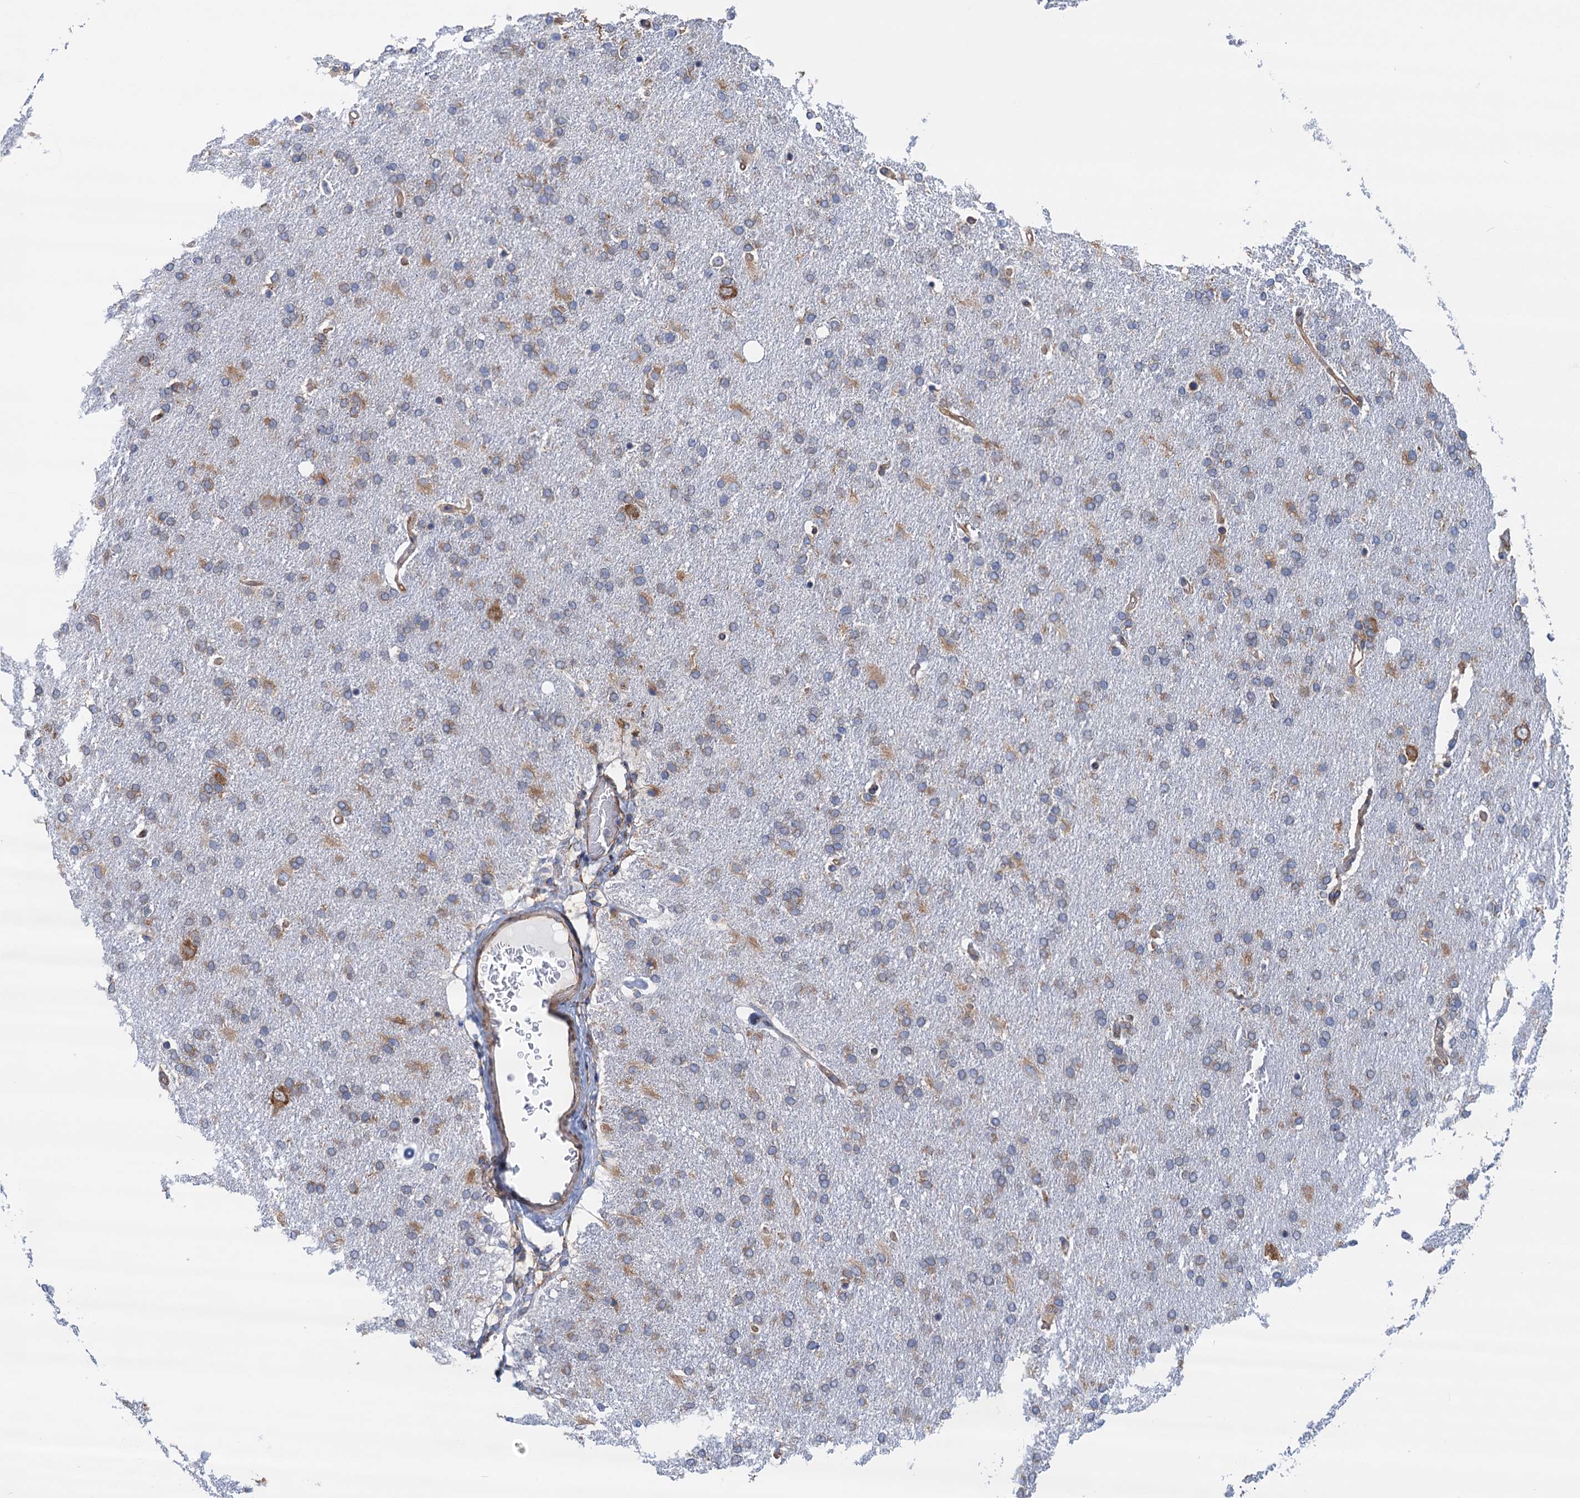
{"staining": {"intensity": "weak", "quantity": "25%-75%", "location": "cytoplasmic/membranous"}, "tissue": "glioma", "cell_type": "Tumor cells", "image_type": "cancer", "snomed": [{"axis": "morphology", "description": "Glioma, malignant, High grade"}, {"axis": "topography", "description": "Brain"}], "caption": "The immunohistochemical stain highlights weak cytoplasmic/membranous staining in tumor cells of high-grade glioma (malignant) tissue.", "gene": "SLC12A7", "patient": {"sex": "male", "age": 72}}